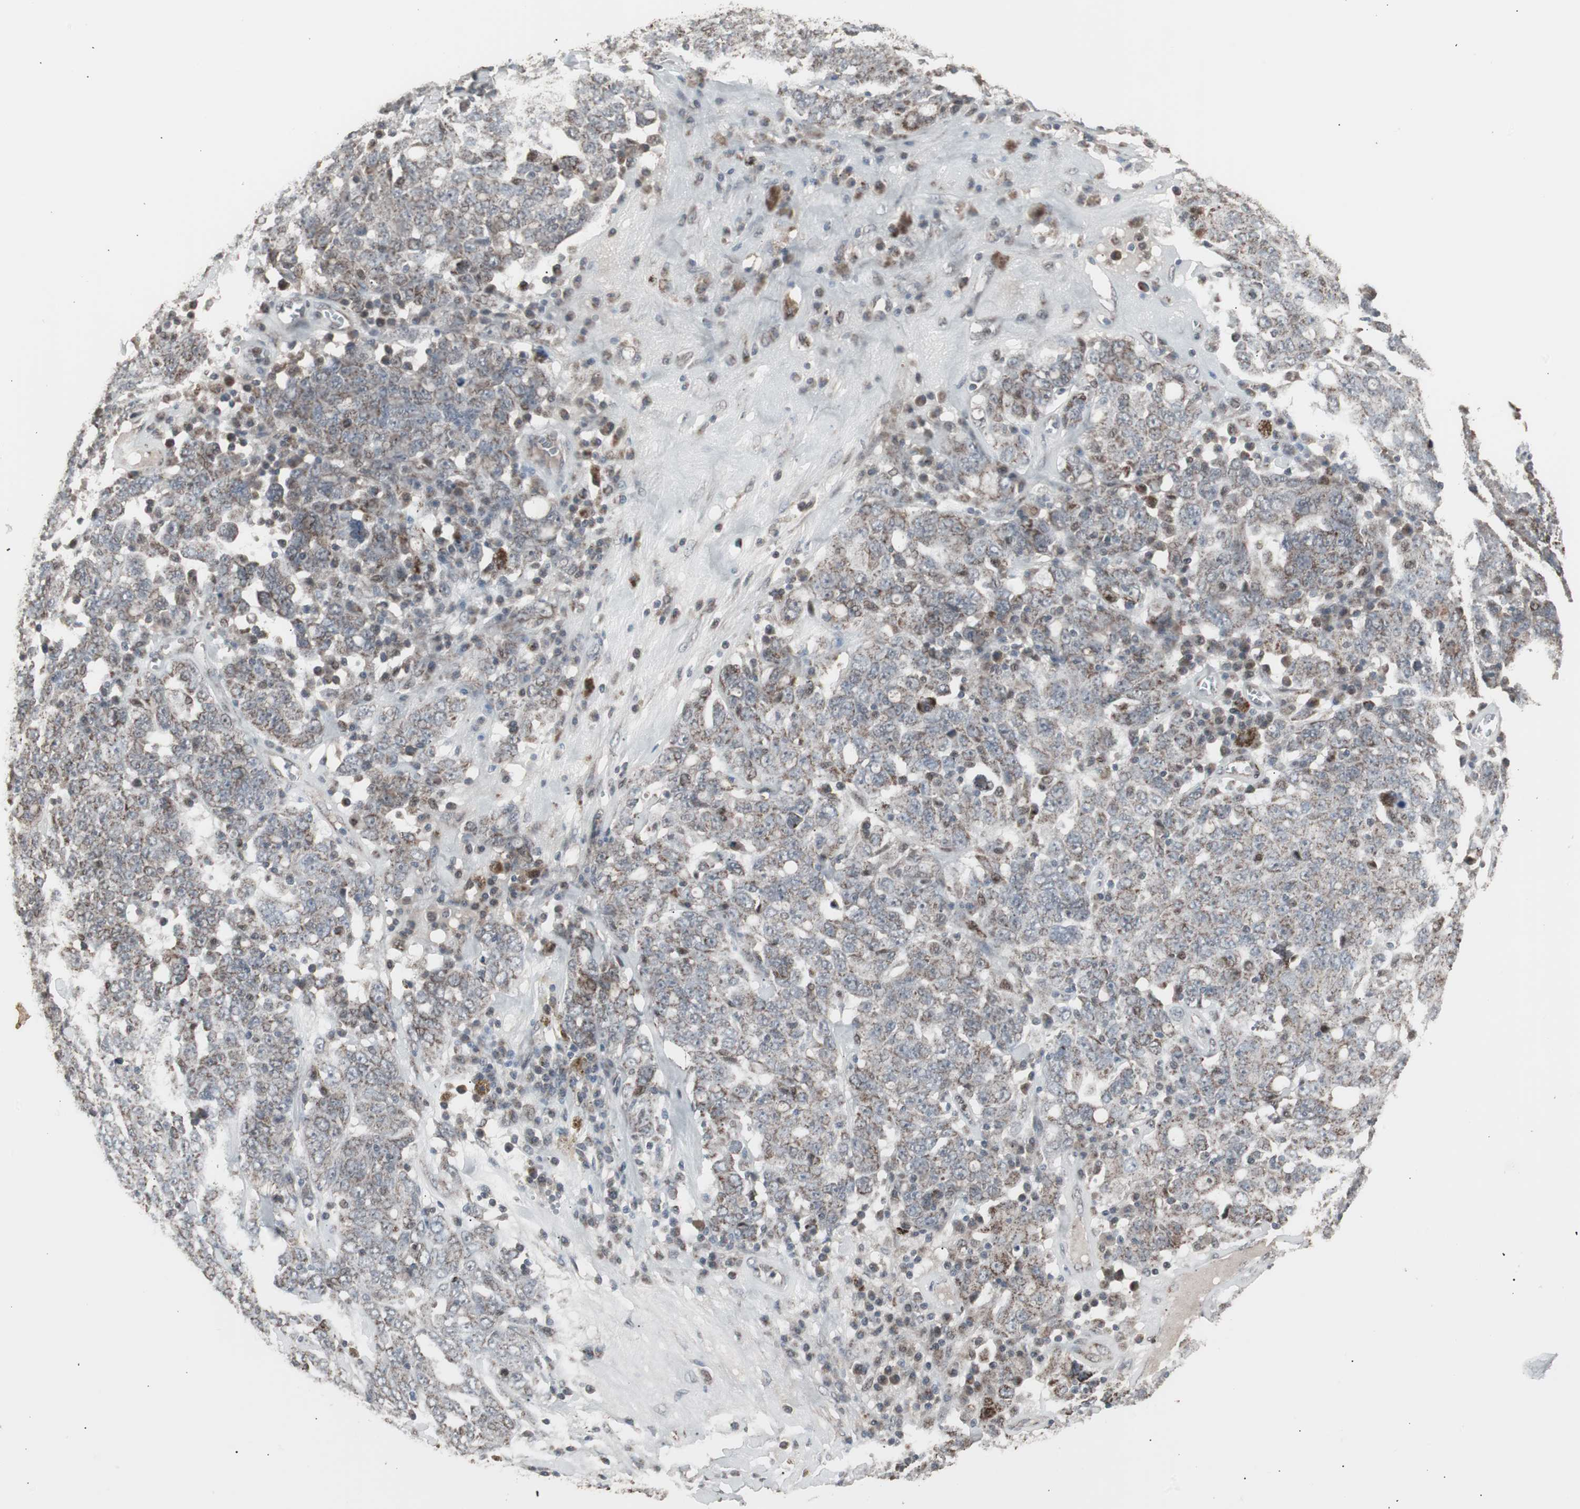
{"staining": {"intensity": "weak", "quantity": "<25%", "location": "cytoplasmic/membranous"}, "tissue": "ovarian cancer", "cell_type": "Tumor cells", "image_type": "cancer", "snomed": [{"axis": "morphology", "description": "Carcinoma, endometroid"}, {"axis": "topography", "description": "Ovary"}], "caption": "Tumor cells show no significant expression in ovarian endometroid carcinoma.", "gene": "RXRA", "patient": {"sex": "female", "age": 62}}